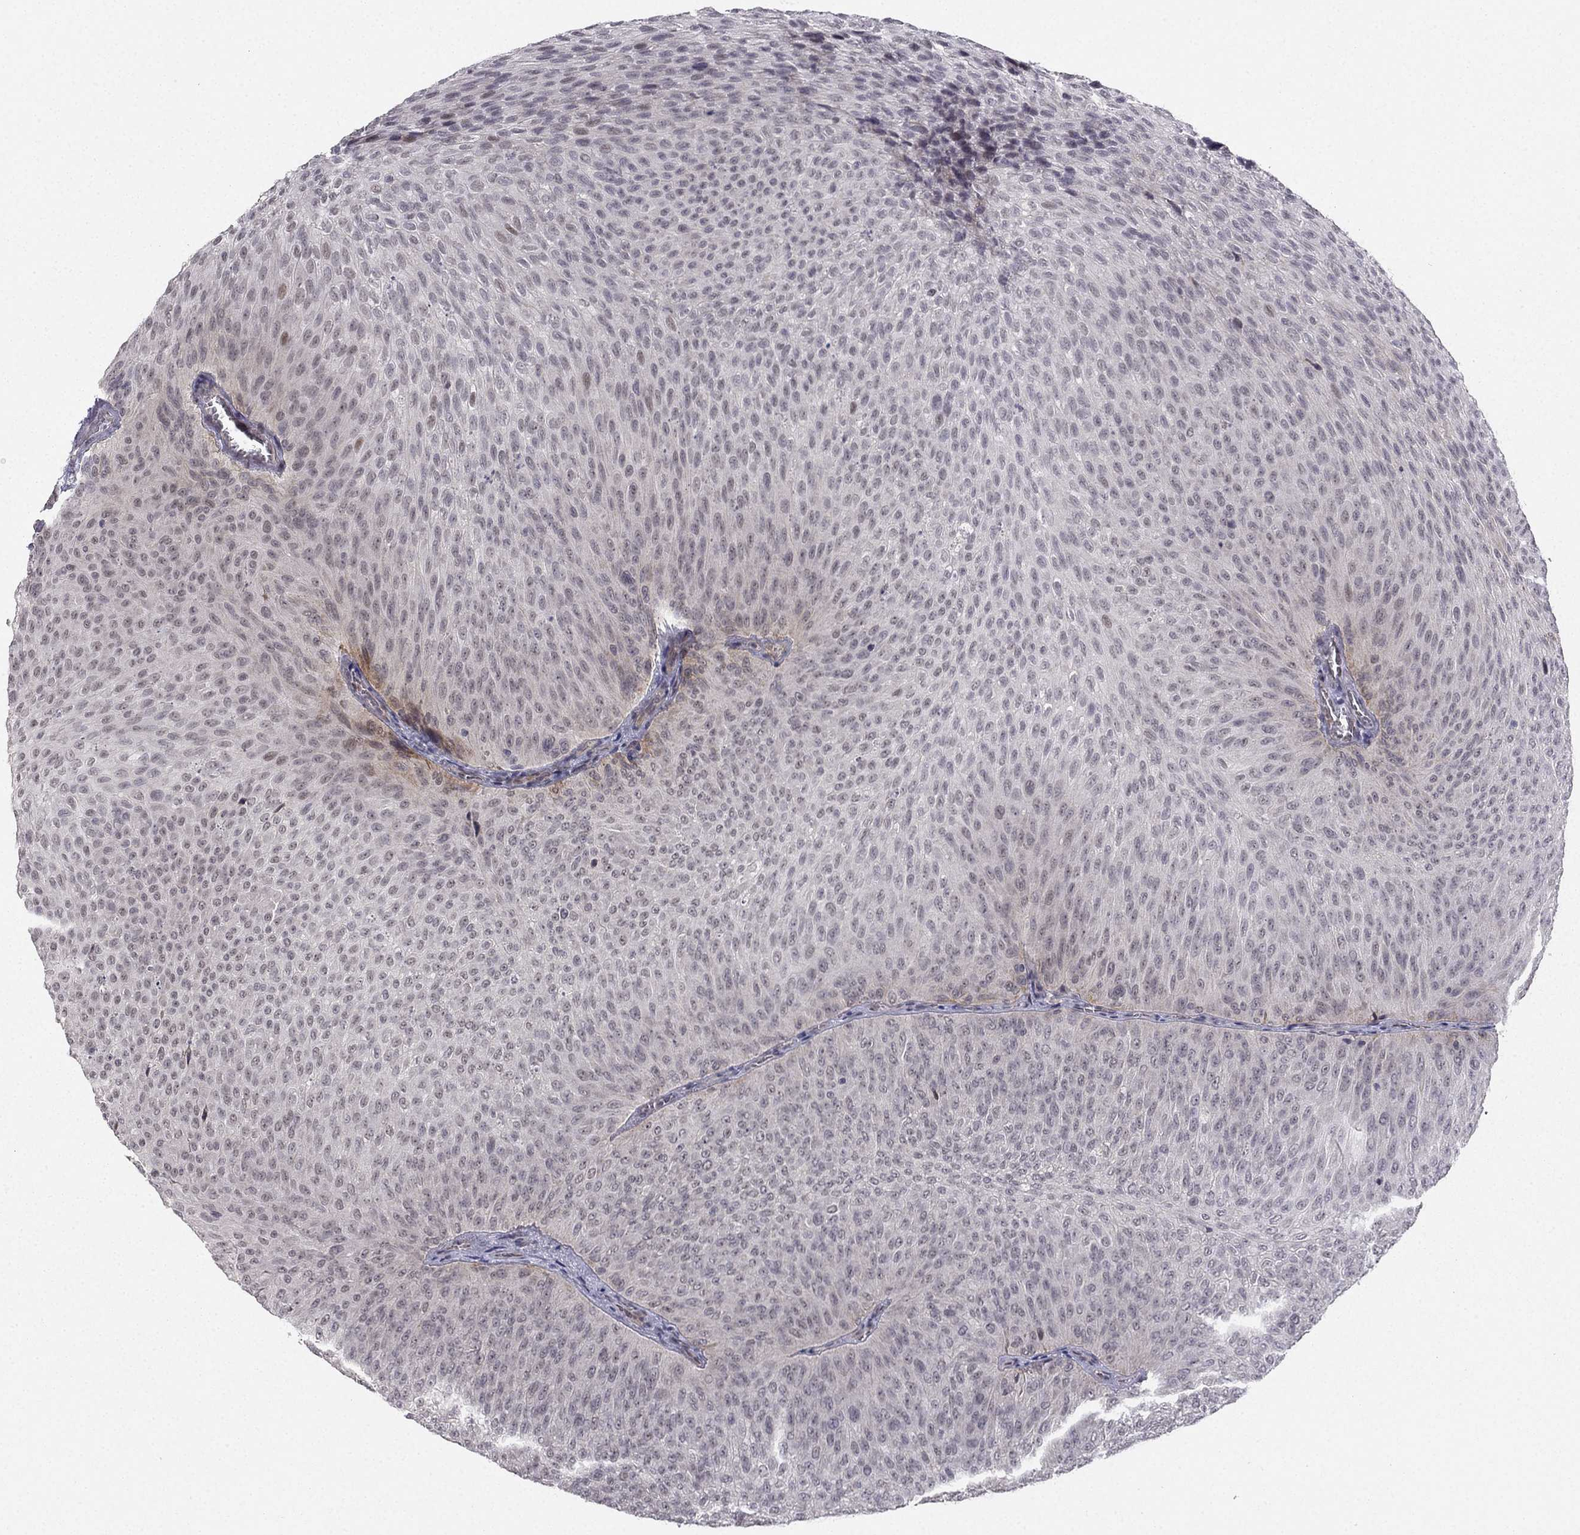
{"staining": {"intensity": "negative", "quantity": "none", "location": "none"}, "tissue": "urothelial cancer", "cell_type": "Tumor cells", "image_type": "cancer", "snomed": [{"axis": "morphology", "description": "Urothelial carcinoma, Low grade"}, {"axis": "topography", "description": "Urinary bladder"}], "caption": "Immunohistochemical staining of low-grade urothelial carcinoma exhibits no significant positivity in tumor cells.", "gene": "CHST8", "patient": {"sex": "male", "age": 78}}